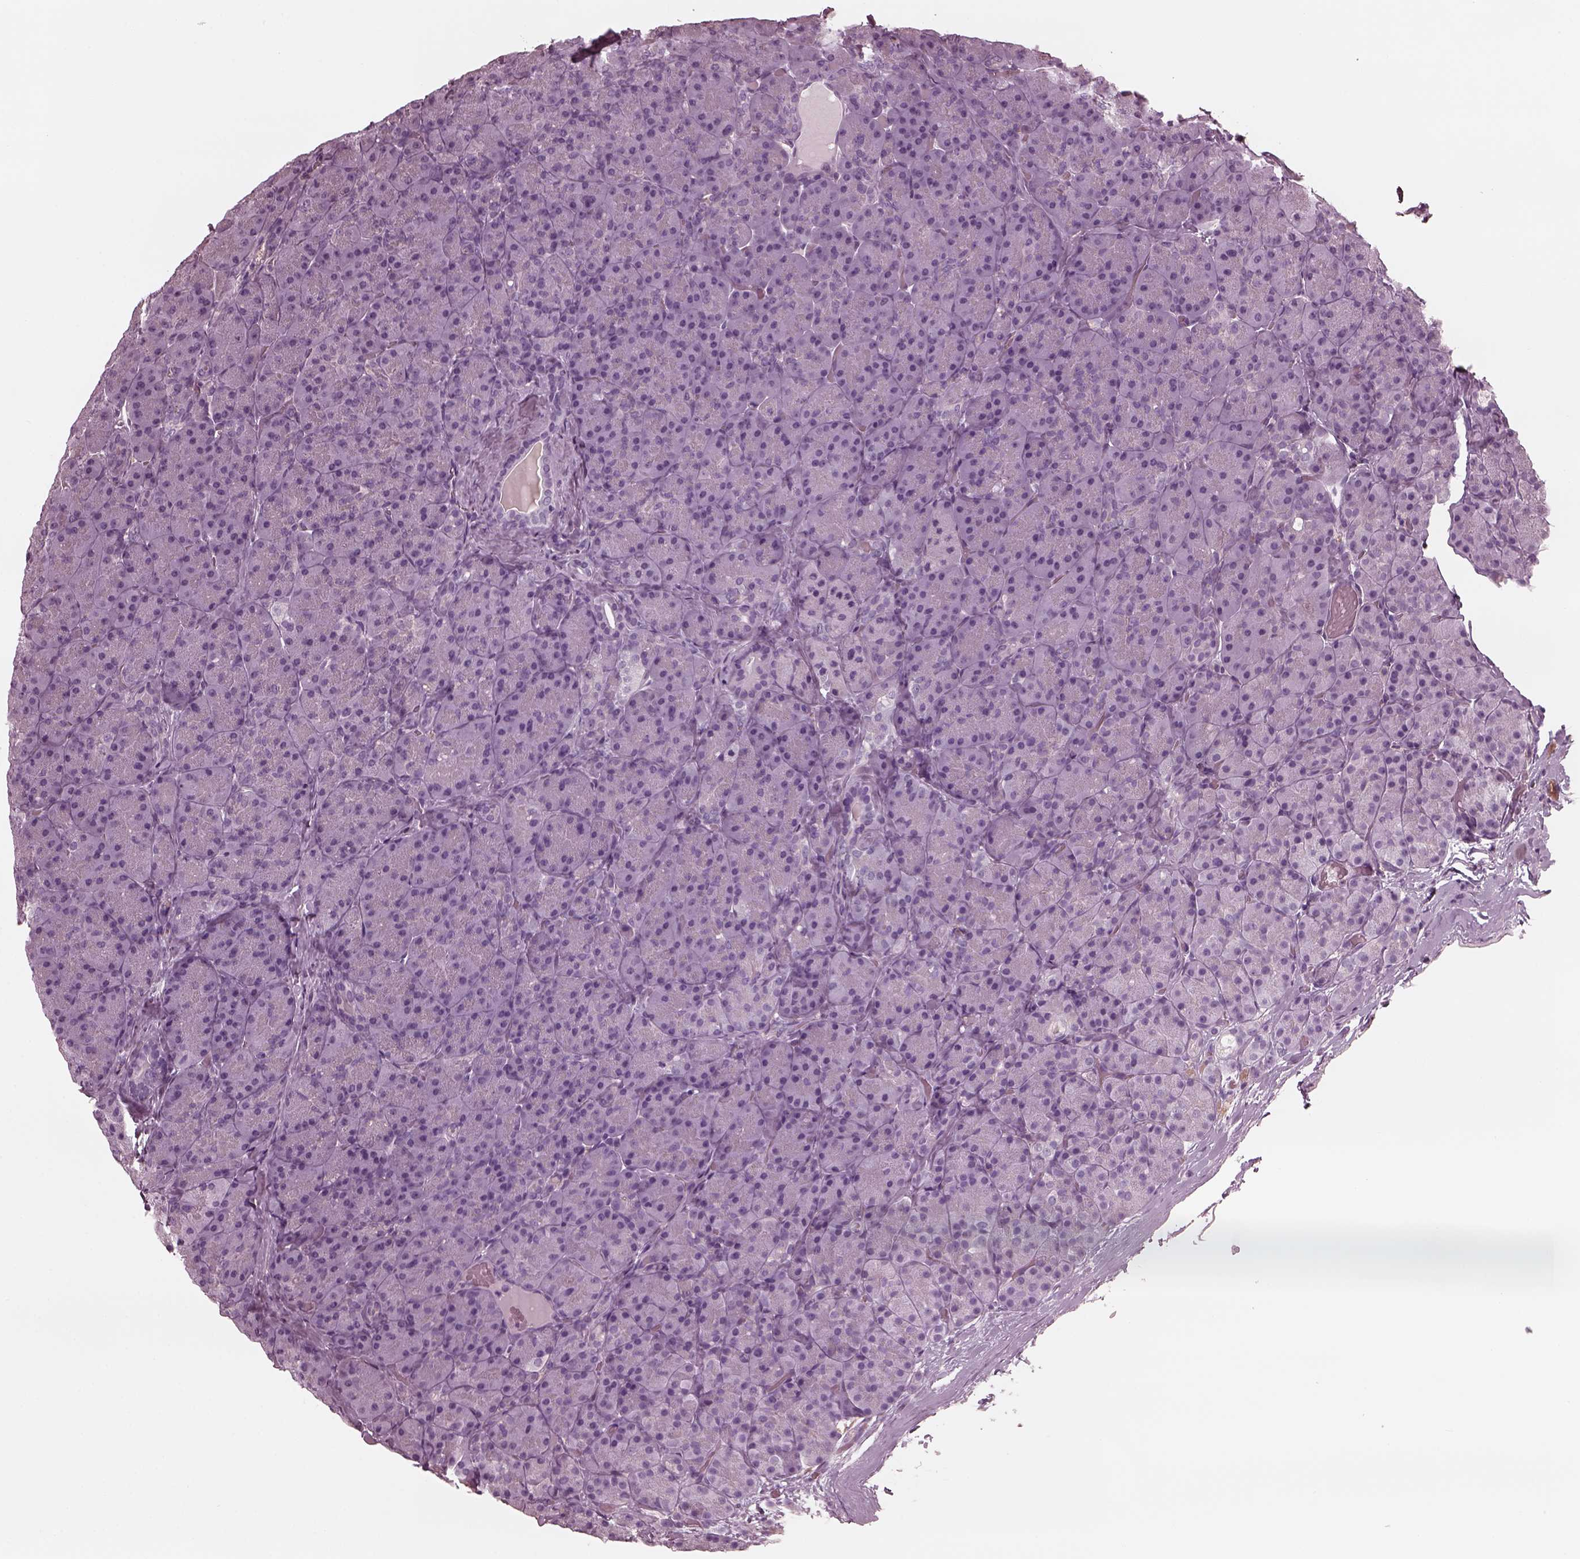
{"staining": {"intensity": "negative", "quantity": "none", "location": "none"}, "tissue": "pancreas", "cell_type": "Exocrine glandular cells", "image_type": "normal", "snomed": [{"axis": "morphology", "description": "Normal tissue, NOS"}, {"axis": "topography", "description": "Pancreas"}], "caption": "This is an immunohistochemistry (IHC) histopathology image of normal pancreas. There is no positivity in exocrine glandular cells.", "gene": "CGA", "patient": {"sex": "male", "age": 57}}